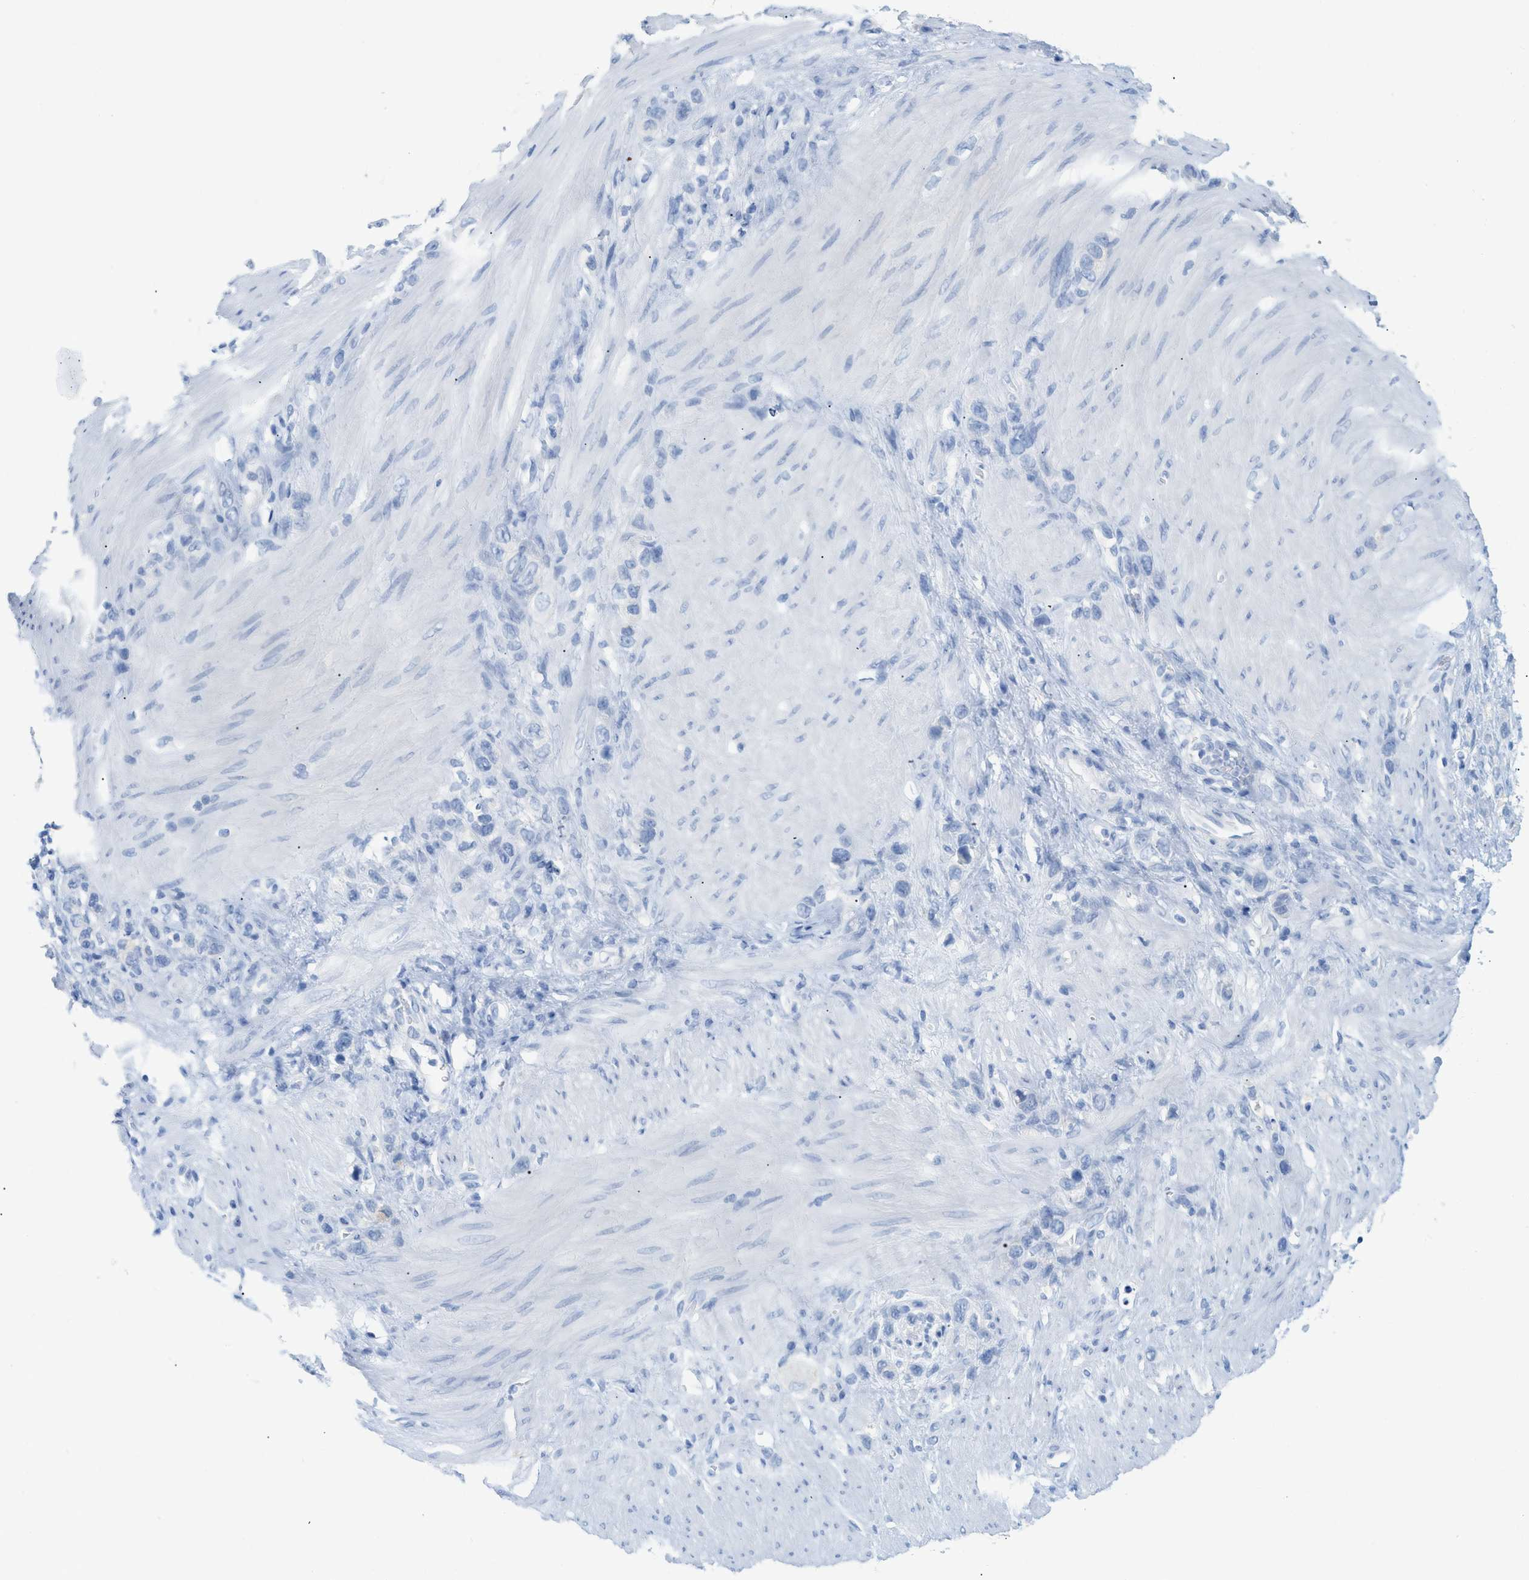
{"staining": {"intensity": "negative", "quantity": "none", "location": "none"}, "tissue": "stomach cancer", "cell_type": "Tumor cells", "image_type": "cancer", "snomed": [{"axis": "morphology", "description": "Adenocarcinoma, NOS"}, {"axis": "morphology", "description": "Adenocarcinoma, High grade"}, {"axis": "topography", "description": "Stomach, upper"}, {"axis": "topography", "description": "Stomach, lower"}], "caption": "Micrograph shows no protein expression in tumor cells of stomach cancer tissue. (DAB immunohistochemistry (IHC), high magnification).", "gene": "PAPPA", "patient": {"sex": "female", "age": 65}}